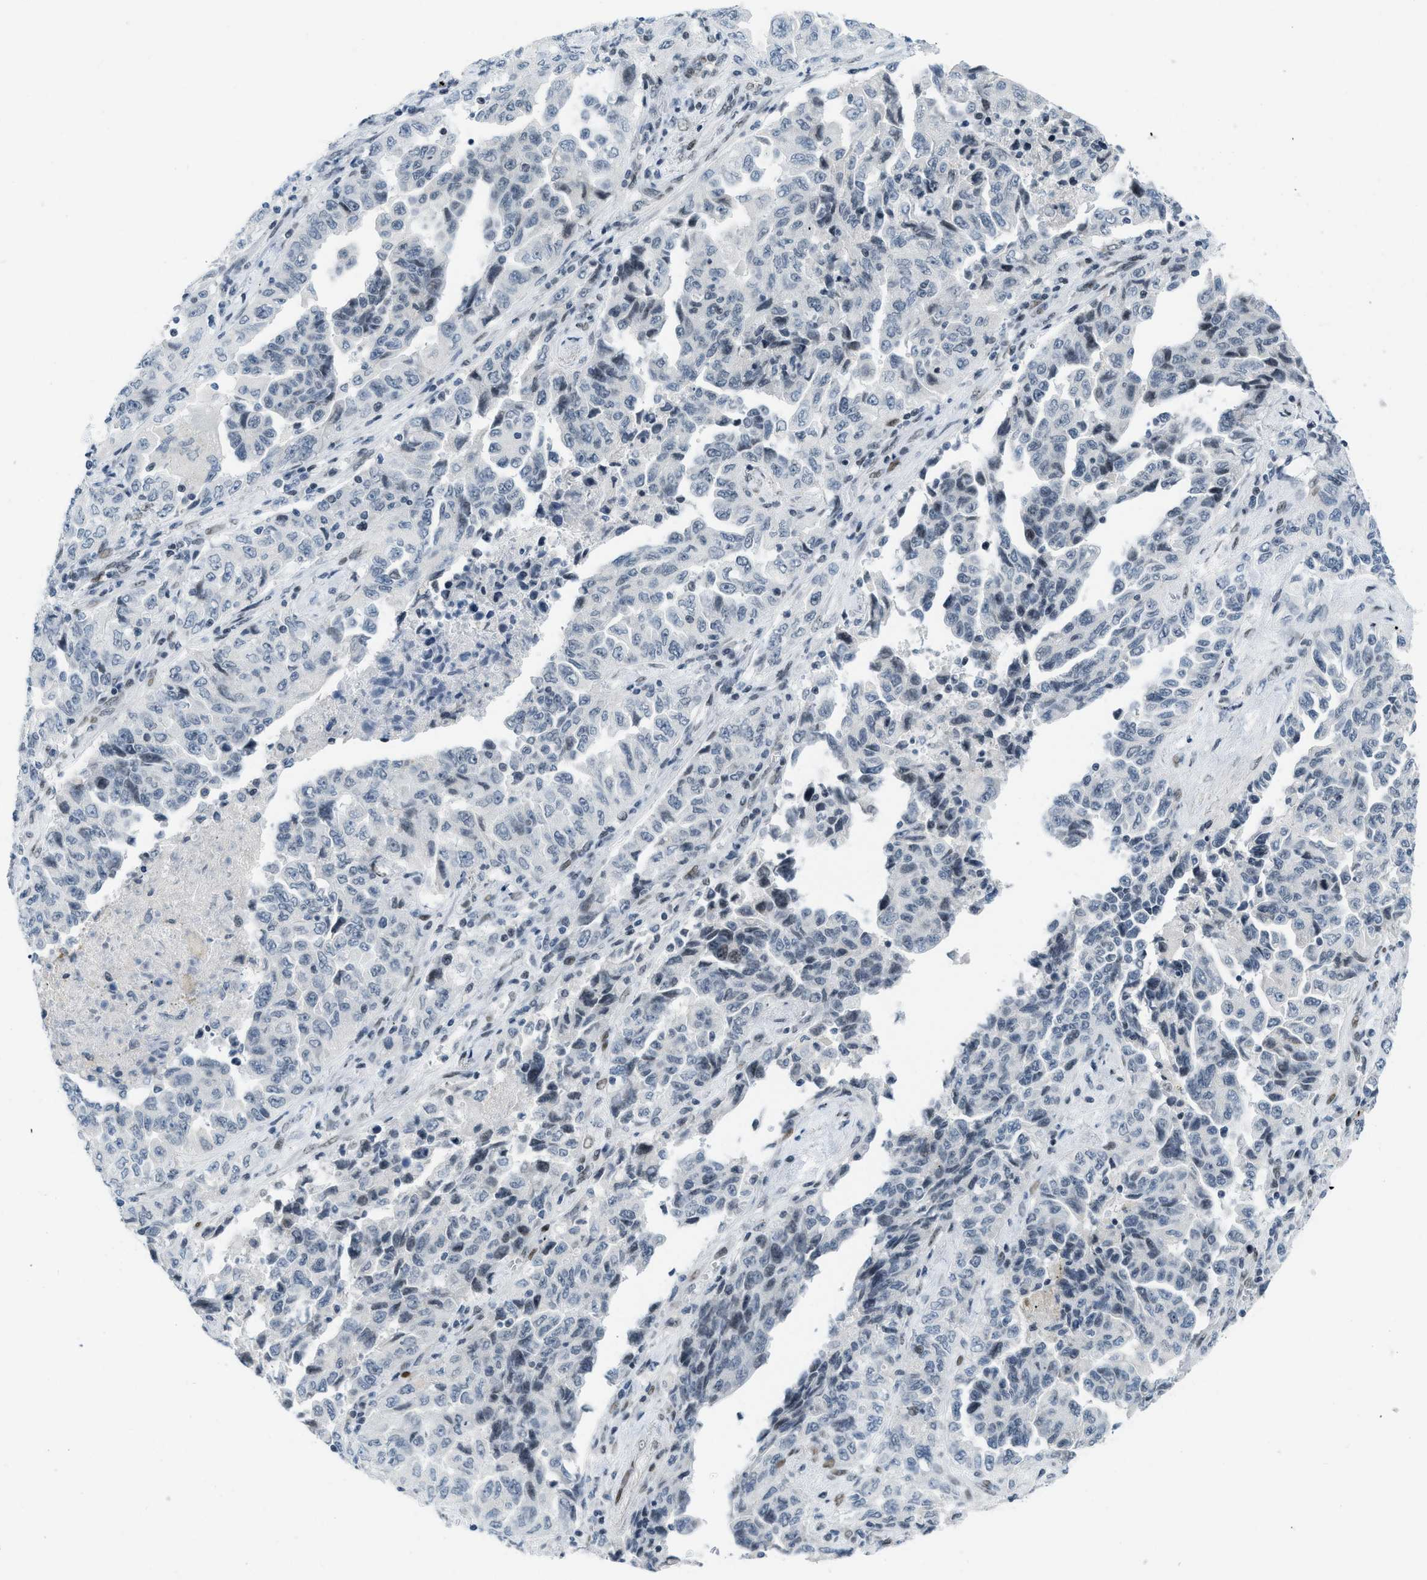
{"staining": {"intensity": "negative", "quantity": "none", "location": "none"}, "tissue": "lung cancer", "cell_type": "Tumor cells", "image_type": "cancer", "snomed": [{"axis": "morphology", "description": "Adenocarcinoma, NOS"}, {"axis": "topography", "description": "Lung"}], "caption": "DAB immunohistochemical staining of human adenocarcinoma (lung) exhibits no significant expression in tumor cells.", "gene": "PBX1", "patient": {"sex": "female", "age": 51}}